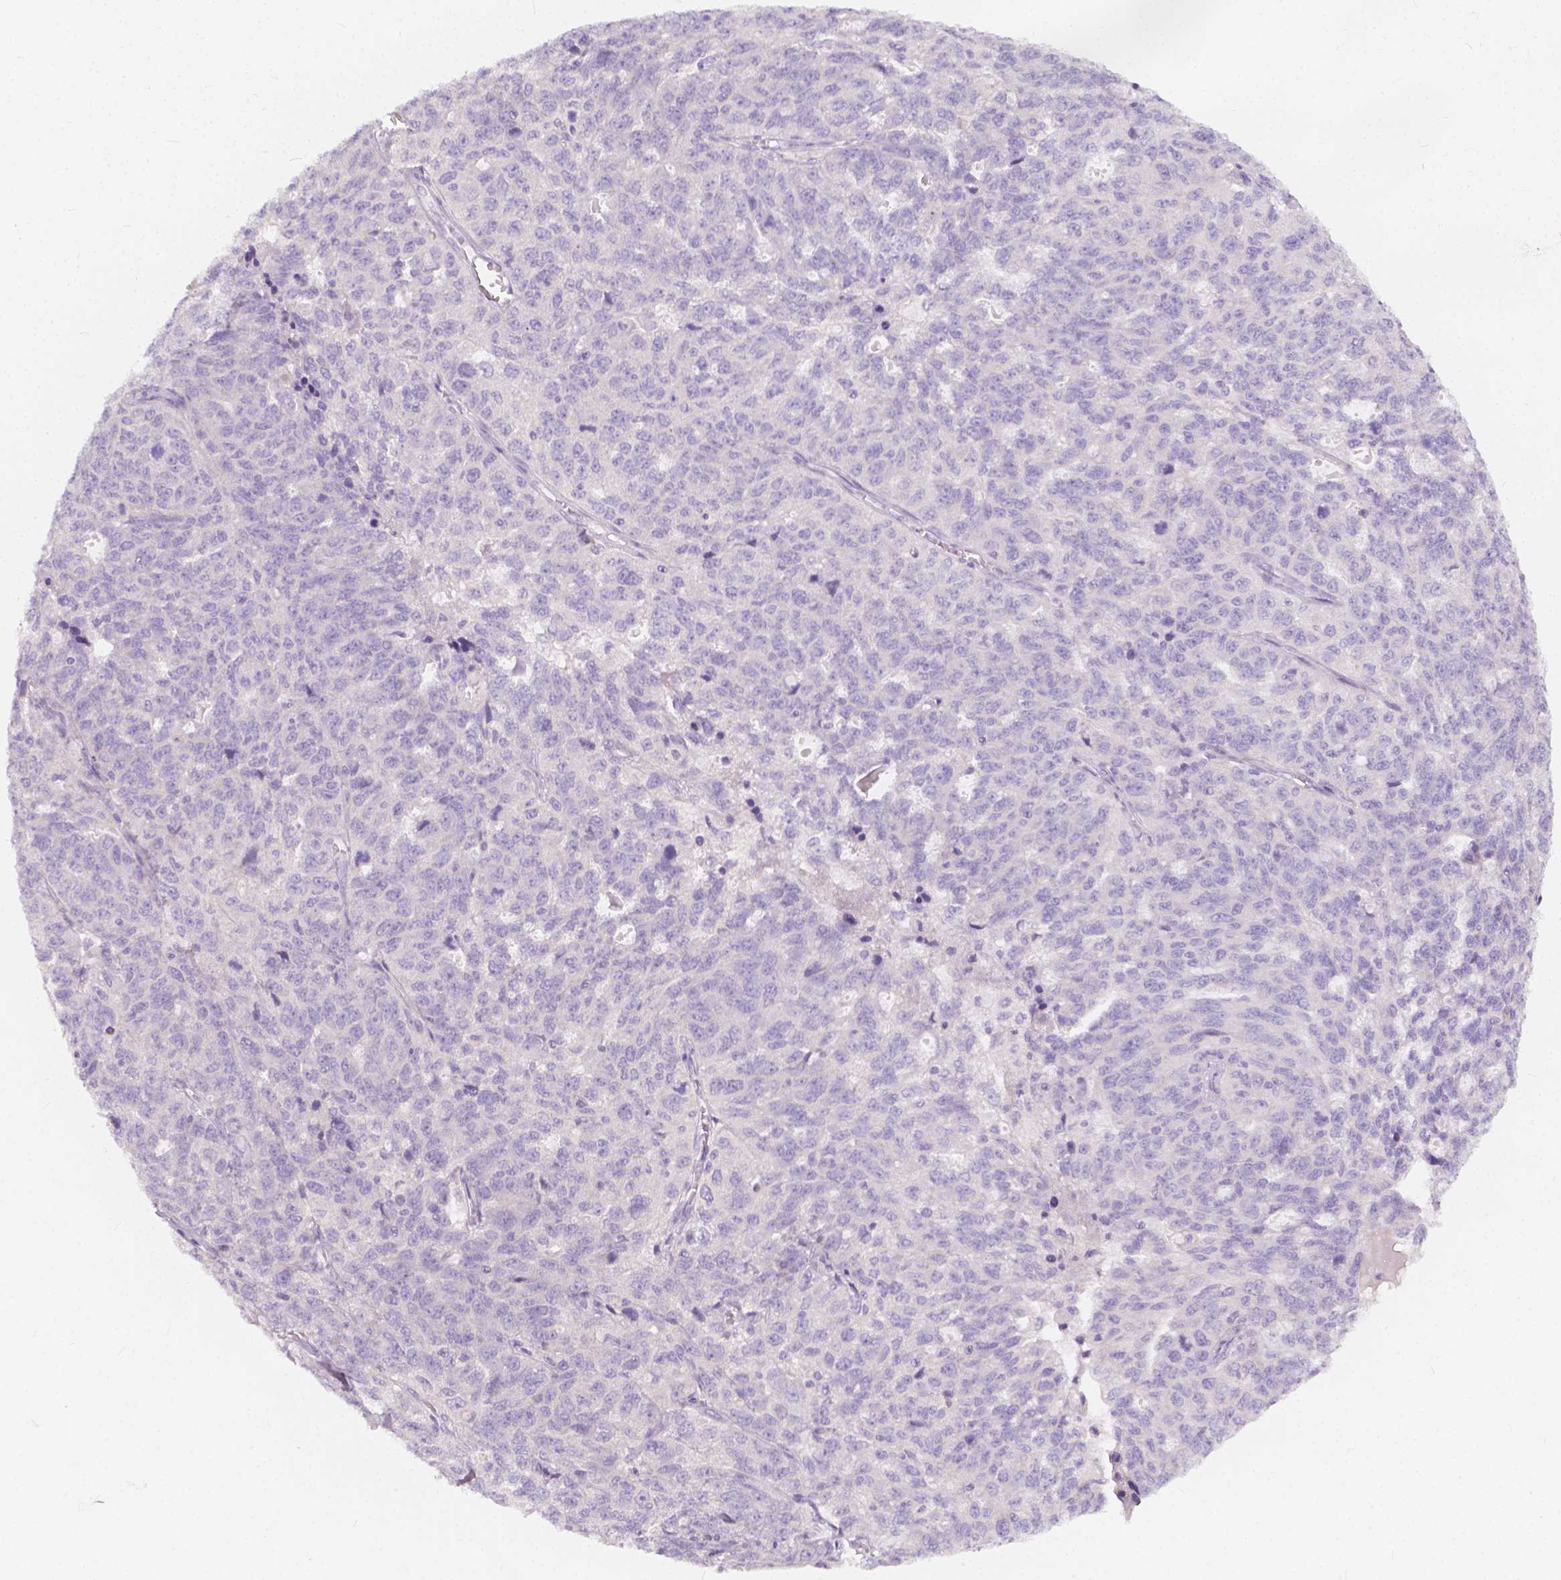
{"staining": {"intensity": "negative", "quantity": "none", "location": "none"}, "tissue": "ovarian cancer", "cell_type": "Tumor cells", "image_type": "cancer", "snomed": [{"axis": "morphology", "description": "Cystadenocarcinoma, serous, NOS"}, {"axis": "topography", "description": "Ovary"}], "caption": "This is an immunohistochemistry micrograph of human ovarian cancer. There is no staining in tumor cells.", "gene": "RBFOX1", "patient": {"sex": "female", "age": 71}}